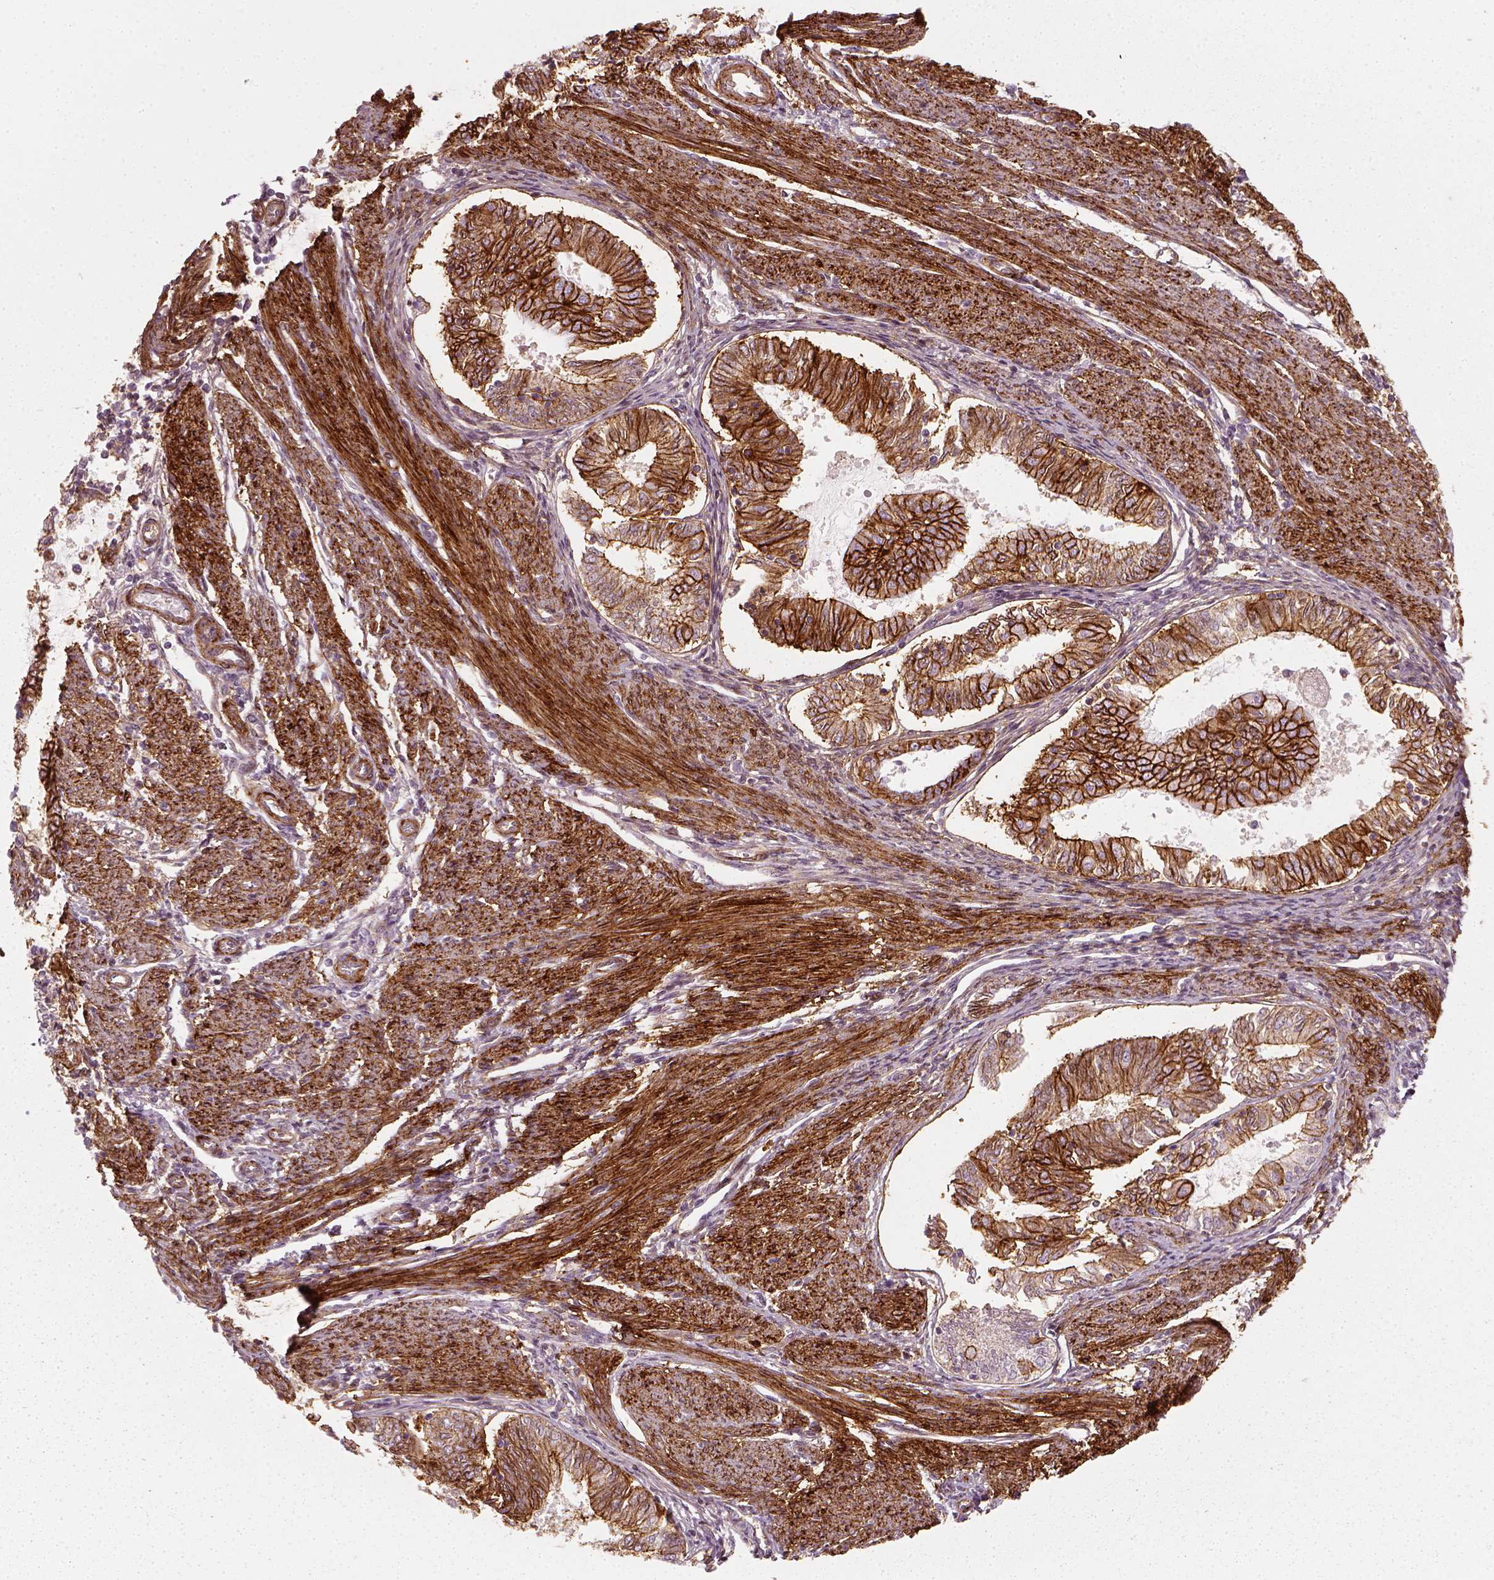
{"staining": {"intensity": "strong", "quantity": ">75%", "location": "cytoplasmic/membranous"}, "tissue": "endometrial cancer", "cell_type": "Tumor cells", "image_type": "cancer", "snomed": [{"axis": "morphology", "description": "Adenocarcinoma, NOS"}, {"axis": "topography", "description": "Endometrium"}], "caption": "The histopathology image shows staining of endometrial adenocarcinoma, revealing strong cytoplasmic/membranous protein positivity (brown color) within tumor cells. (DAB (3,3'-diaminobenzidine) IHC, brown staining for protein, blue staining for nuclei).", "gene": "NPTN", "patient": {"sex": "female", "age": 79}}